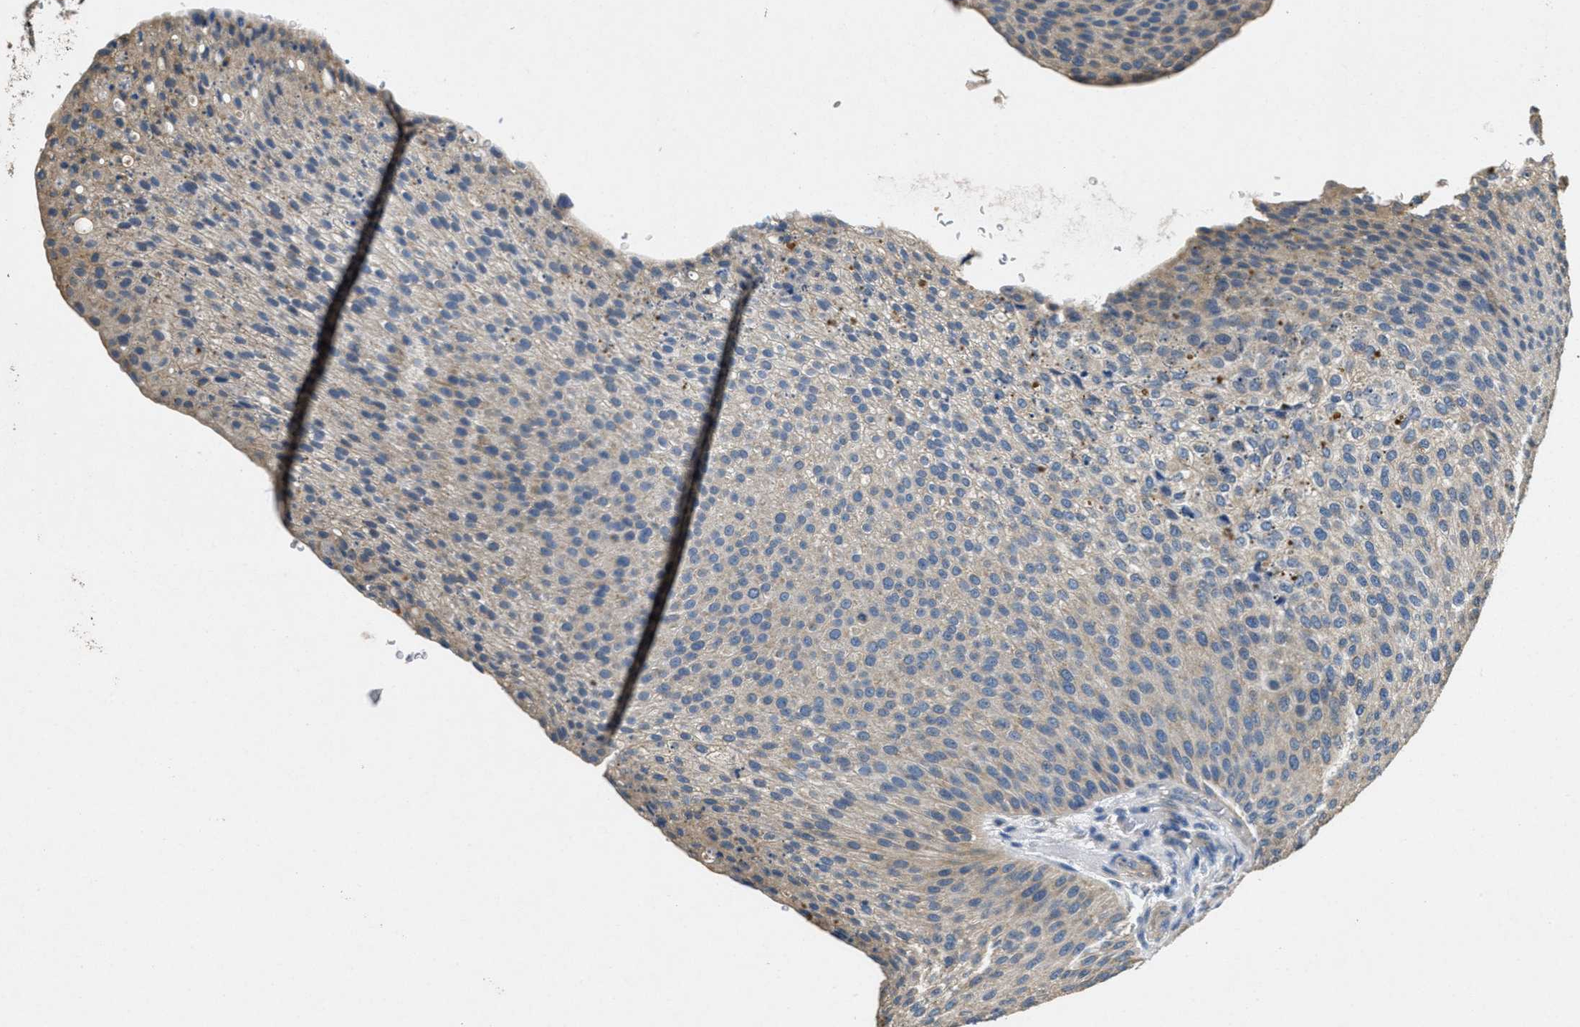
{"staining": {"intensity": "weak", "quantity": "25%-75%", "location": "cytoplasmic/membranous"}, "tissue": "urothelial cancer", "cell_type": "Tumor cells", "image_type": "cancer", "snomed": [{"axis": "morphology", "description": "Urothelial carcinoma, Low grade"}, {"axis": "topography", "description": "Smooth muscle"}, {"axis": "topography", "description": "Urinary bladder"}], "caption": "About 25%-75% of tumor cells in human urothelial cancer exhibit weak cytoplasmic/membranous protein positivity as visualized by brown immunohistochemical staining.", "gene": "TOMM70", "patient": {"sex": "male", "age": 60}}